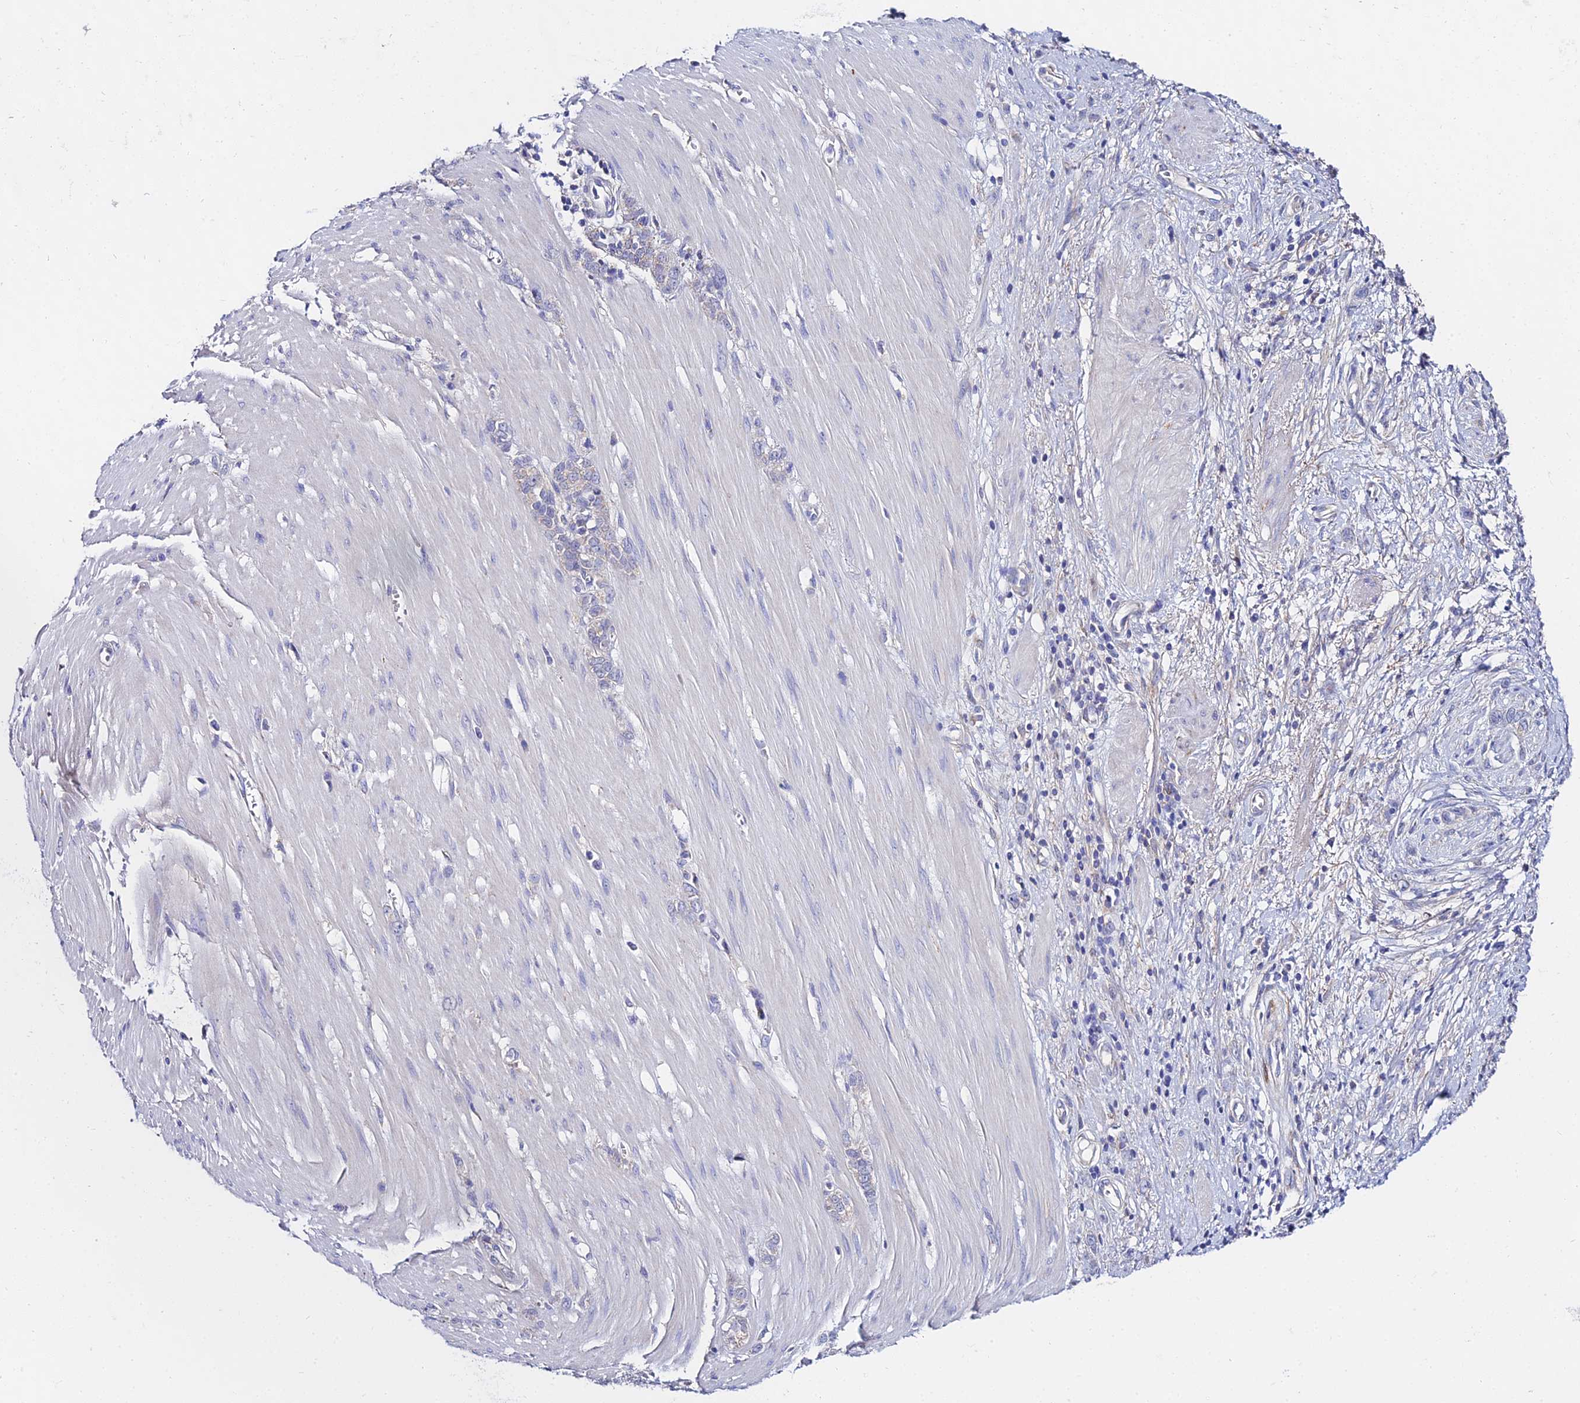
{"staining": {"intensity": "negative", "quantity": "none", "location": "none"}, "tissue": "stomach cancer", "cell_type": "Tumor cells", "image_type": "cancer", "snomed": [{"axis": "morphology", "description": "Adenocarcinoma, NOS"}, {"axis": "topography", "description": "Stomach"}], "caption": "DAB immunohistochemical staining of stomach cancer (adenocarcinoma) displays no significant expression in tumor cells. The staining is performed using DAB (3,3'-diaminobenzidine) brown chromogen with nuclei counter-stained in using hematoxylin.", "gene": "PPP2R2C", "patient": {"sex": "female", "age": 76}}